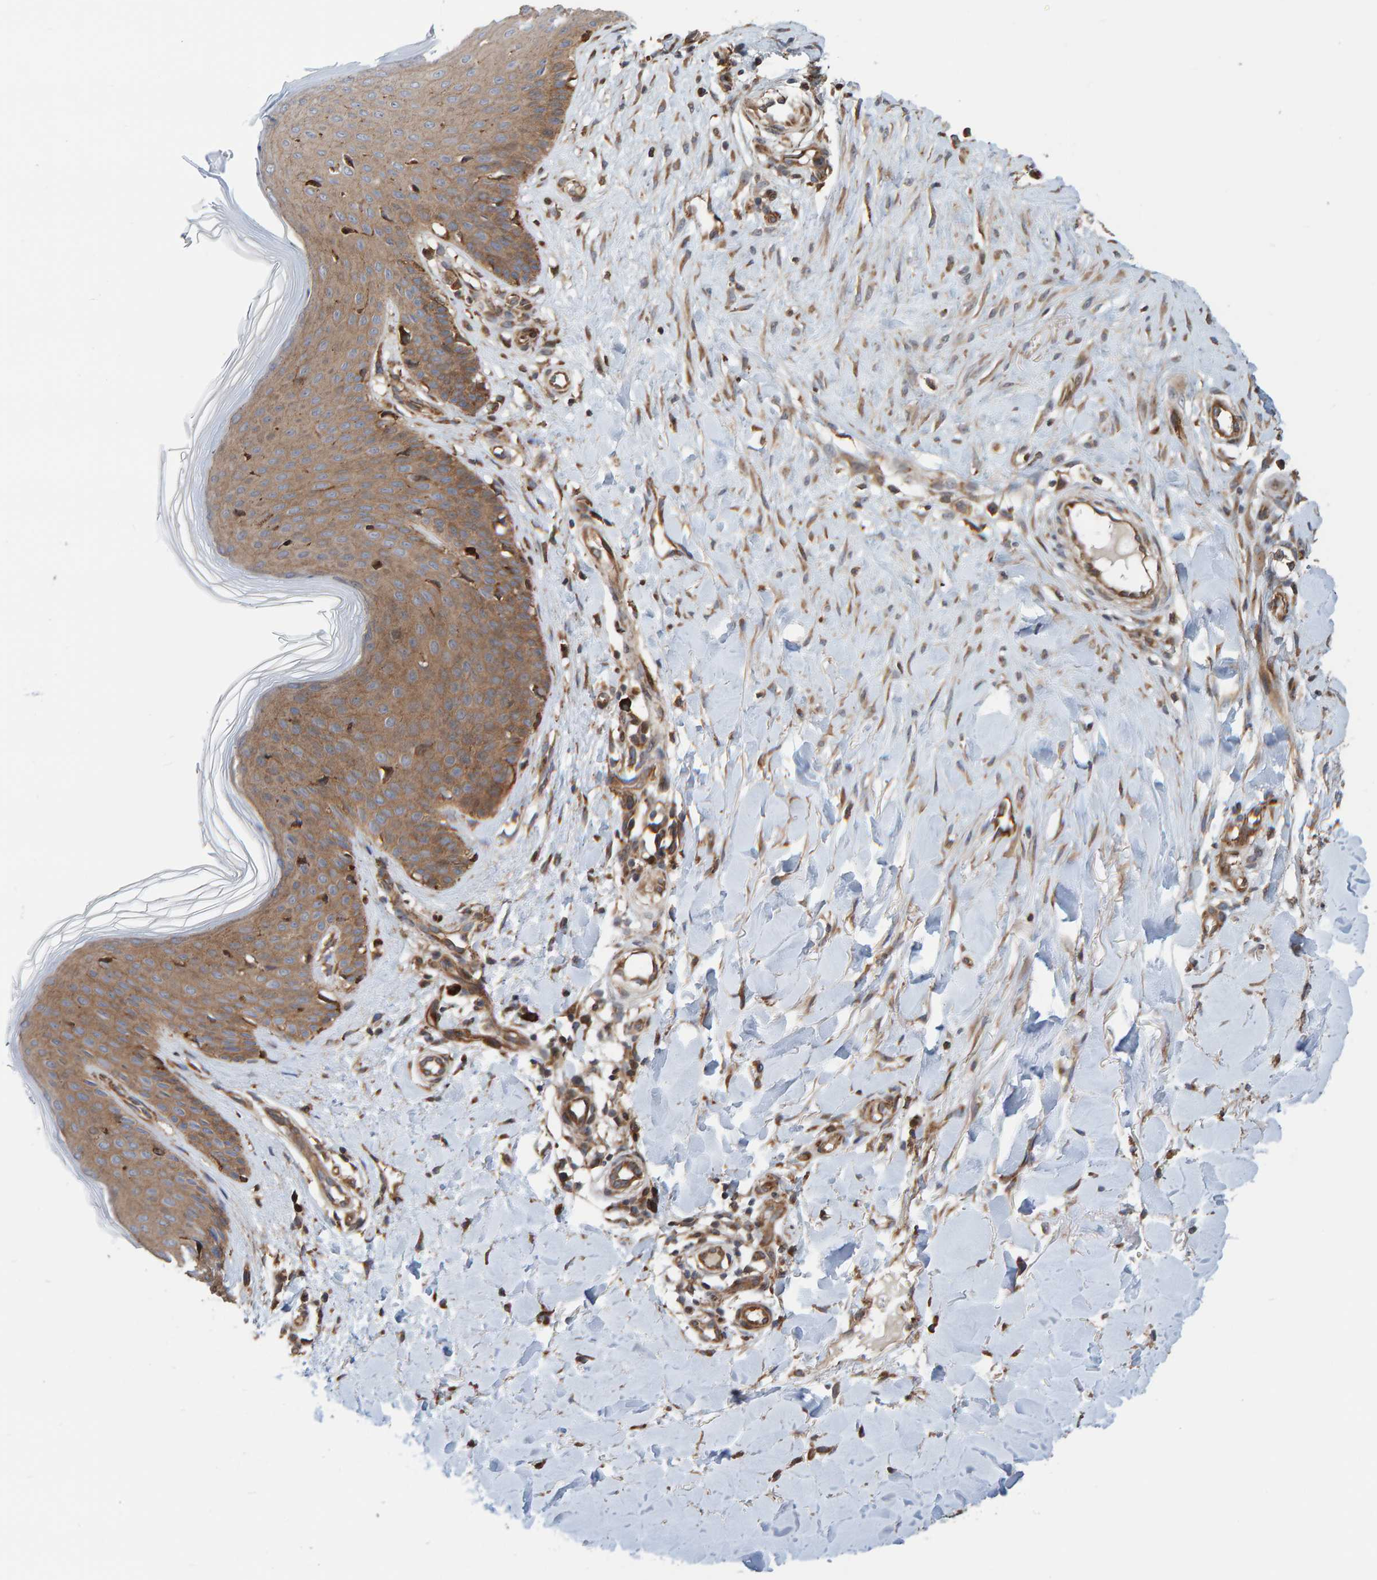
{"staining": {"intensity": "moderate", "quantity": ">75%", "location": "cytoplasmic/membranous"}, "tissue": "skin", "cell_type": "Fibroblasts", "image_type": "normal", "snomed": [{"axis": "morphology", "description": "Normal tissue, NOS"}, {"axis": "topography", "description": "Skin"}], "caption": "Protein expression analysis of benign skin reveals moderate cytoplasmic/membranous expression in about >75% of fibroblasts.", "gene": "KIAA0753", "patient": {"sex": "male", "age": 41}}